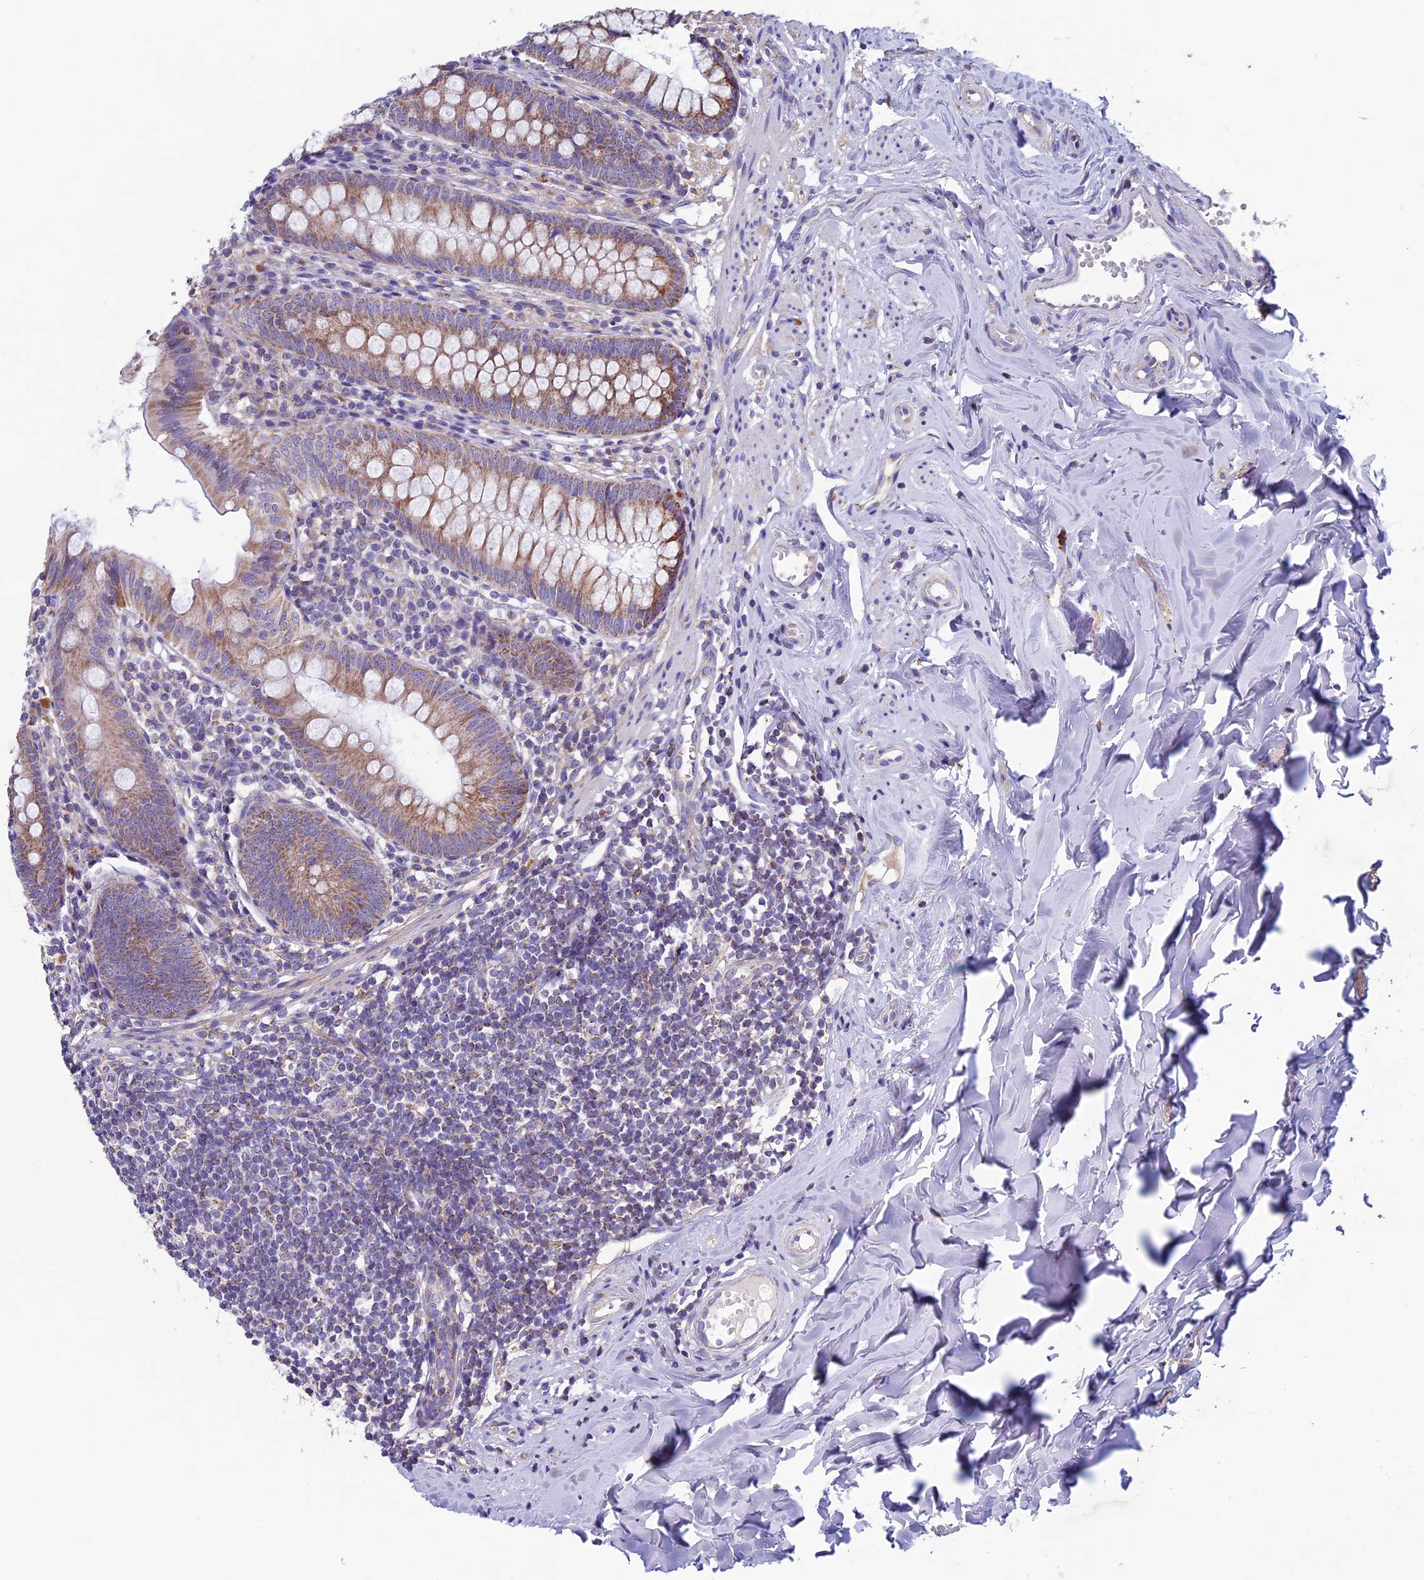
{"staining": {"intensity": "moderate", "quantity": ">75%", "location": "cytoplasmic/membranous"}, "tissue": "appendix", "cell_type": "Glandular cells", "image_type": "normal", "snomed": [{"axis": "morphology", "description": "Normal tissue, NOS"}, {"axis": "topography", "description": "Appendix"}], "caption": "Immunohistochemical staining of normal human appendix shows >75% levels of moderate cytoplasmic/membranous protein expression in about >75% of glandular cells.", "gene": "MFSD12", "patient": {"sex": "female", "age": 51}}